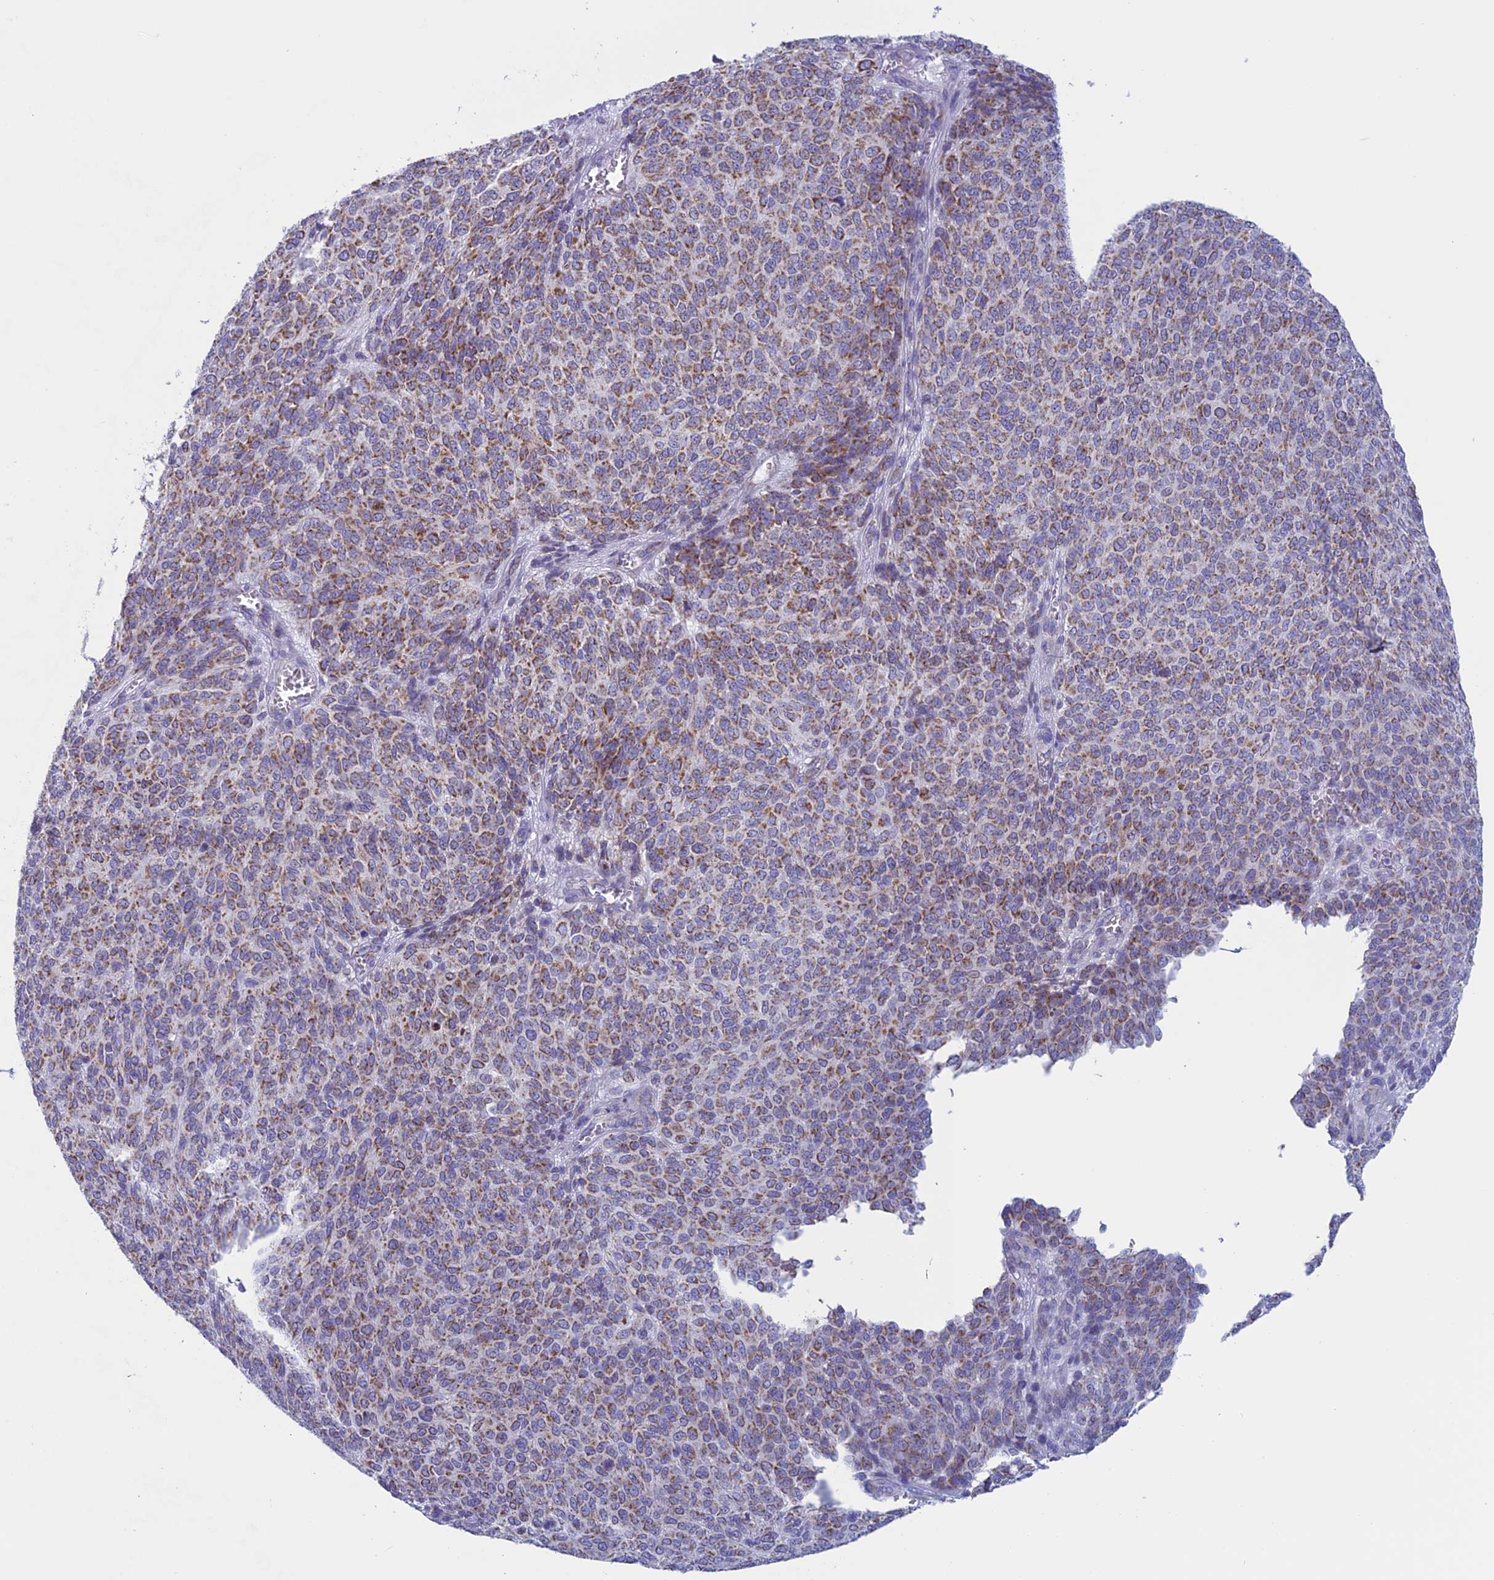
{"staining": {"intensity": "moderate", "quantity": ">75%", "location": "cytoplasmic/membranous"}, "tissue": "melanoma", "cell_type": "Tumor cells", "image_type": "cancer", "snomed": [{"axis": "morphology", "description": "Malignant melanoma, NOS"}, {"axis": "topography", "description": "Skin"}], "caption": "This is a histology image of IHC staining of malignant melanoma, which shows moderate expression in the cytoplasmic/membranous of tumor cells.", "gene": "NDUFB9", "patient": {"sex": "male", "age": 49}}